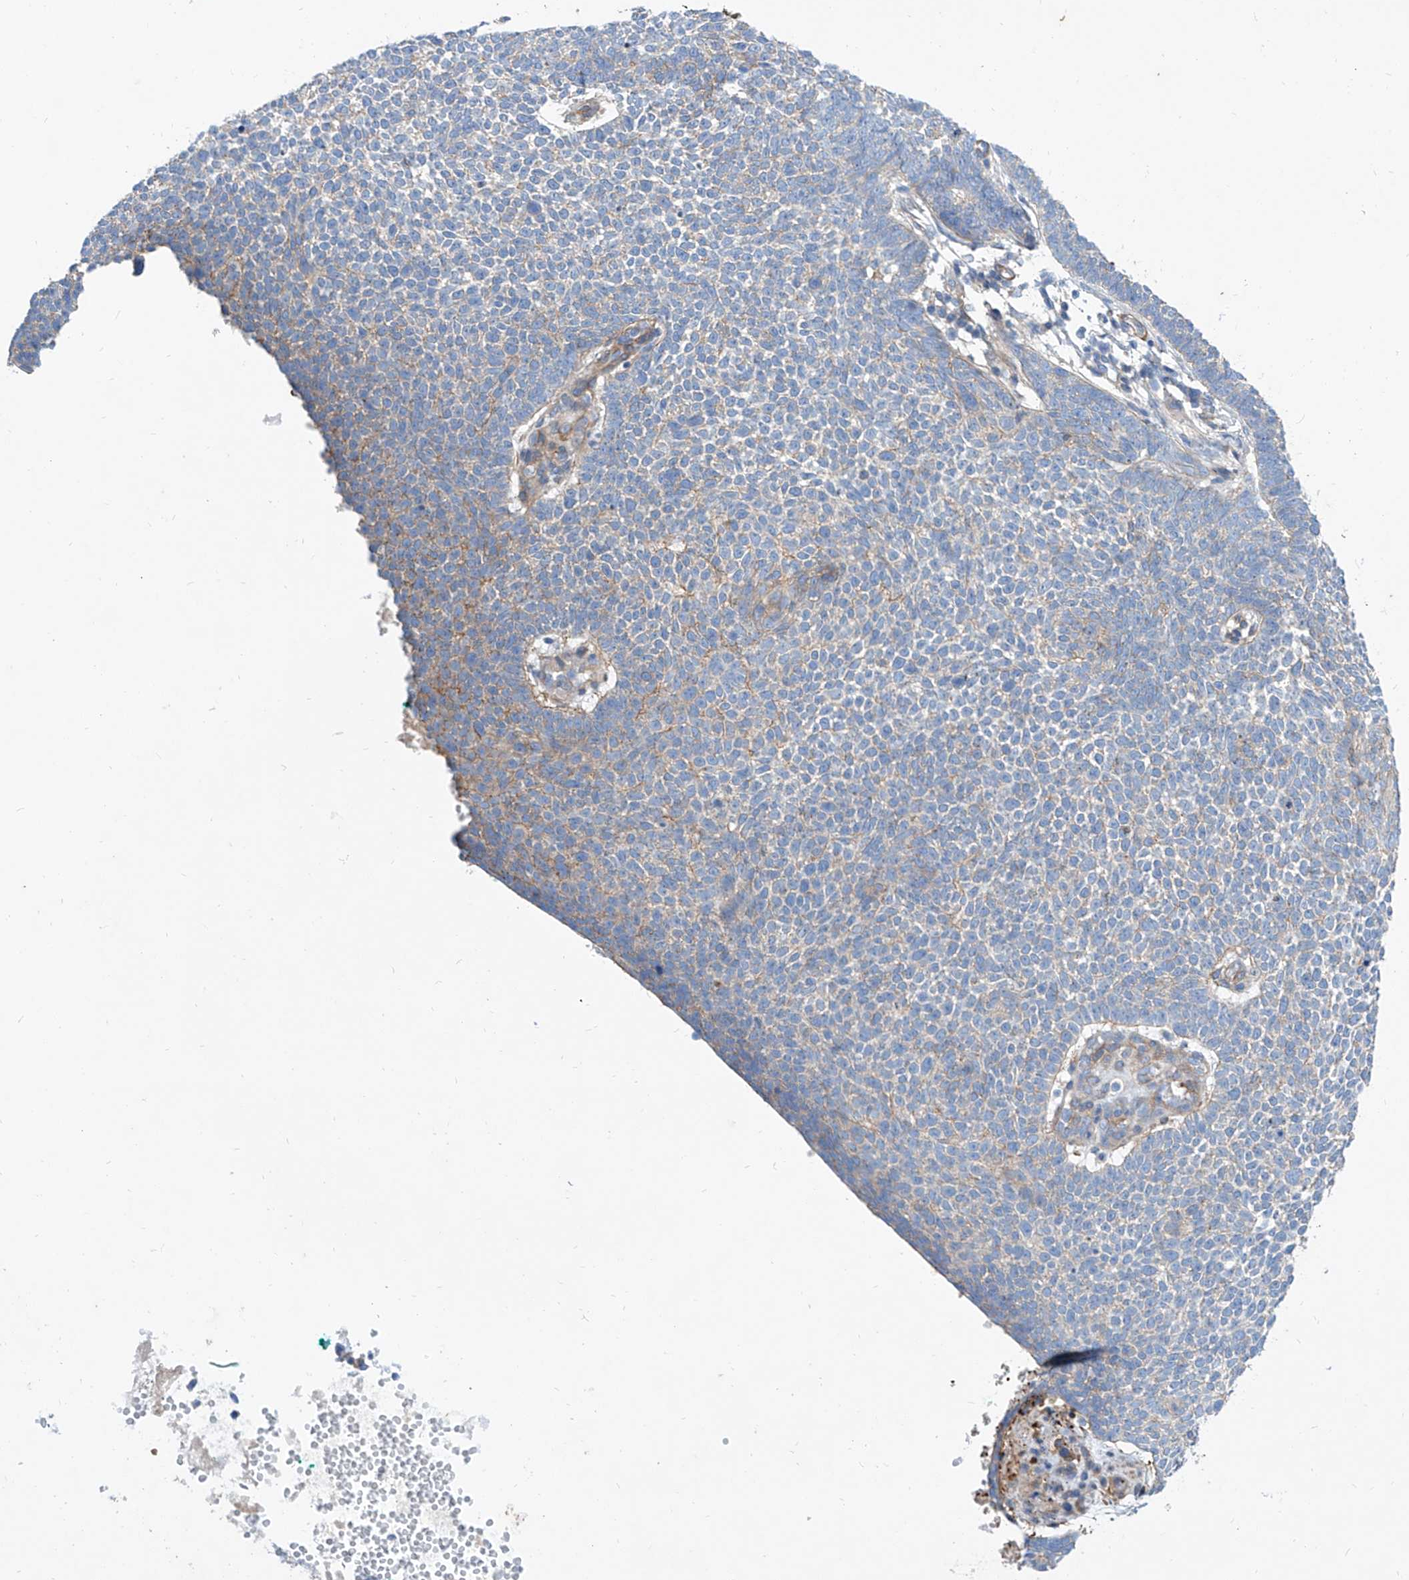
{"staining": {"intensity": "weak", "quantity": "<25%", "location": "cytoplasmic/membranous"}, "tissue": "skin cancer", "cell_type": "Tumor cells", "image_type": "cancer", "snomed": [{"axis": "morphology", "description": "Basal cell carcinoma"}, {"axis": "topography", "description": "Skin"}], "caption": "Immunohistochemical staining of human skin cancer reveals no significant staining in tumor cells.", "gene": "TAS2R60", "patient": {"sex": "female", "age": 81}}